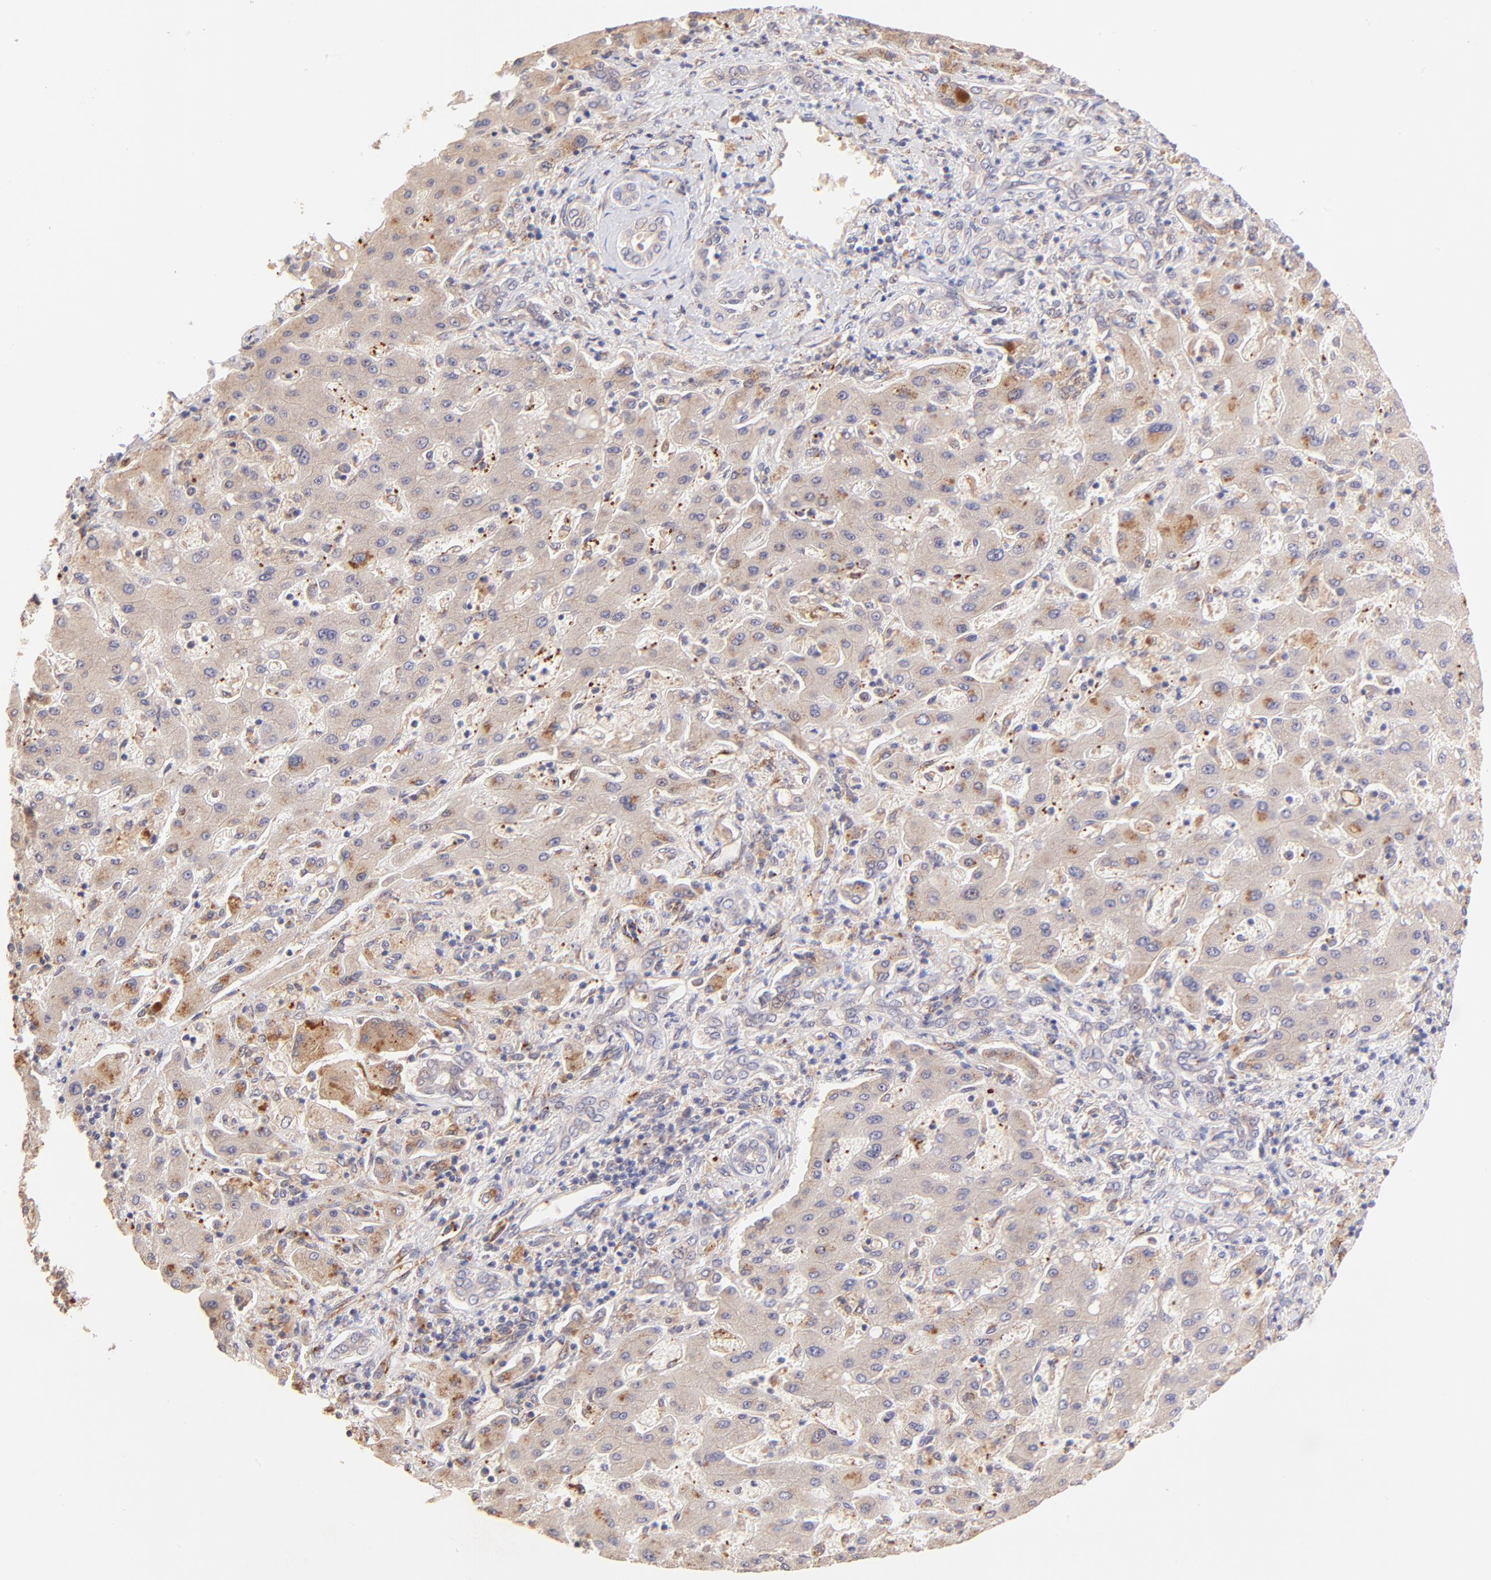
{"staining": {"intensity": "weak", "quantity": "<25%", "location": "cytoplasmic/membranous"}, "tissue": "liver cancer", "cell_type": "Tumor cells", "image_type": "cancer", "snomed": [{"axis": "morphology", "description": "Cholangiocarcinoma"}, {"axis": "topography", "description": "Liver"}], "caption": "The immunohistochemistry image has no significant staining in tumor cells of liver cholangiocarcinoma tissue.", "gene": "SPARC", "patient": {"sex": "male", "age": 50}}